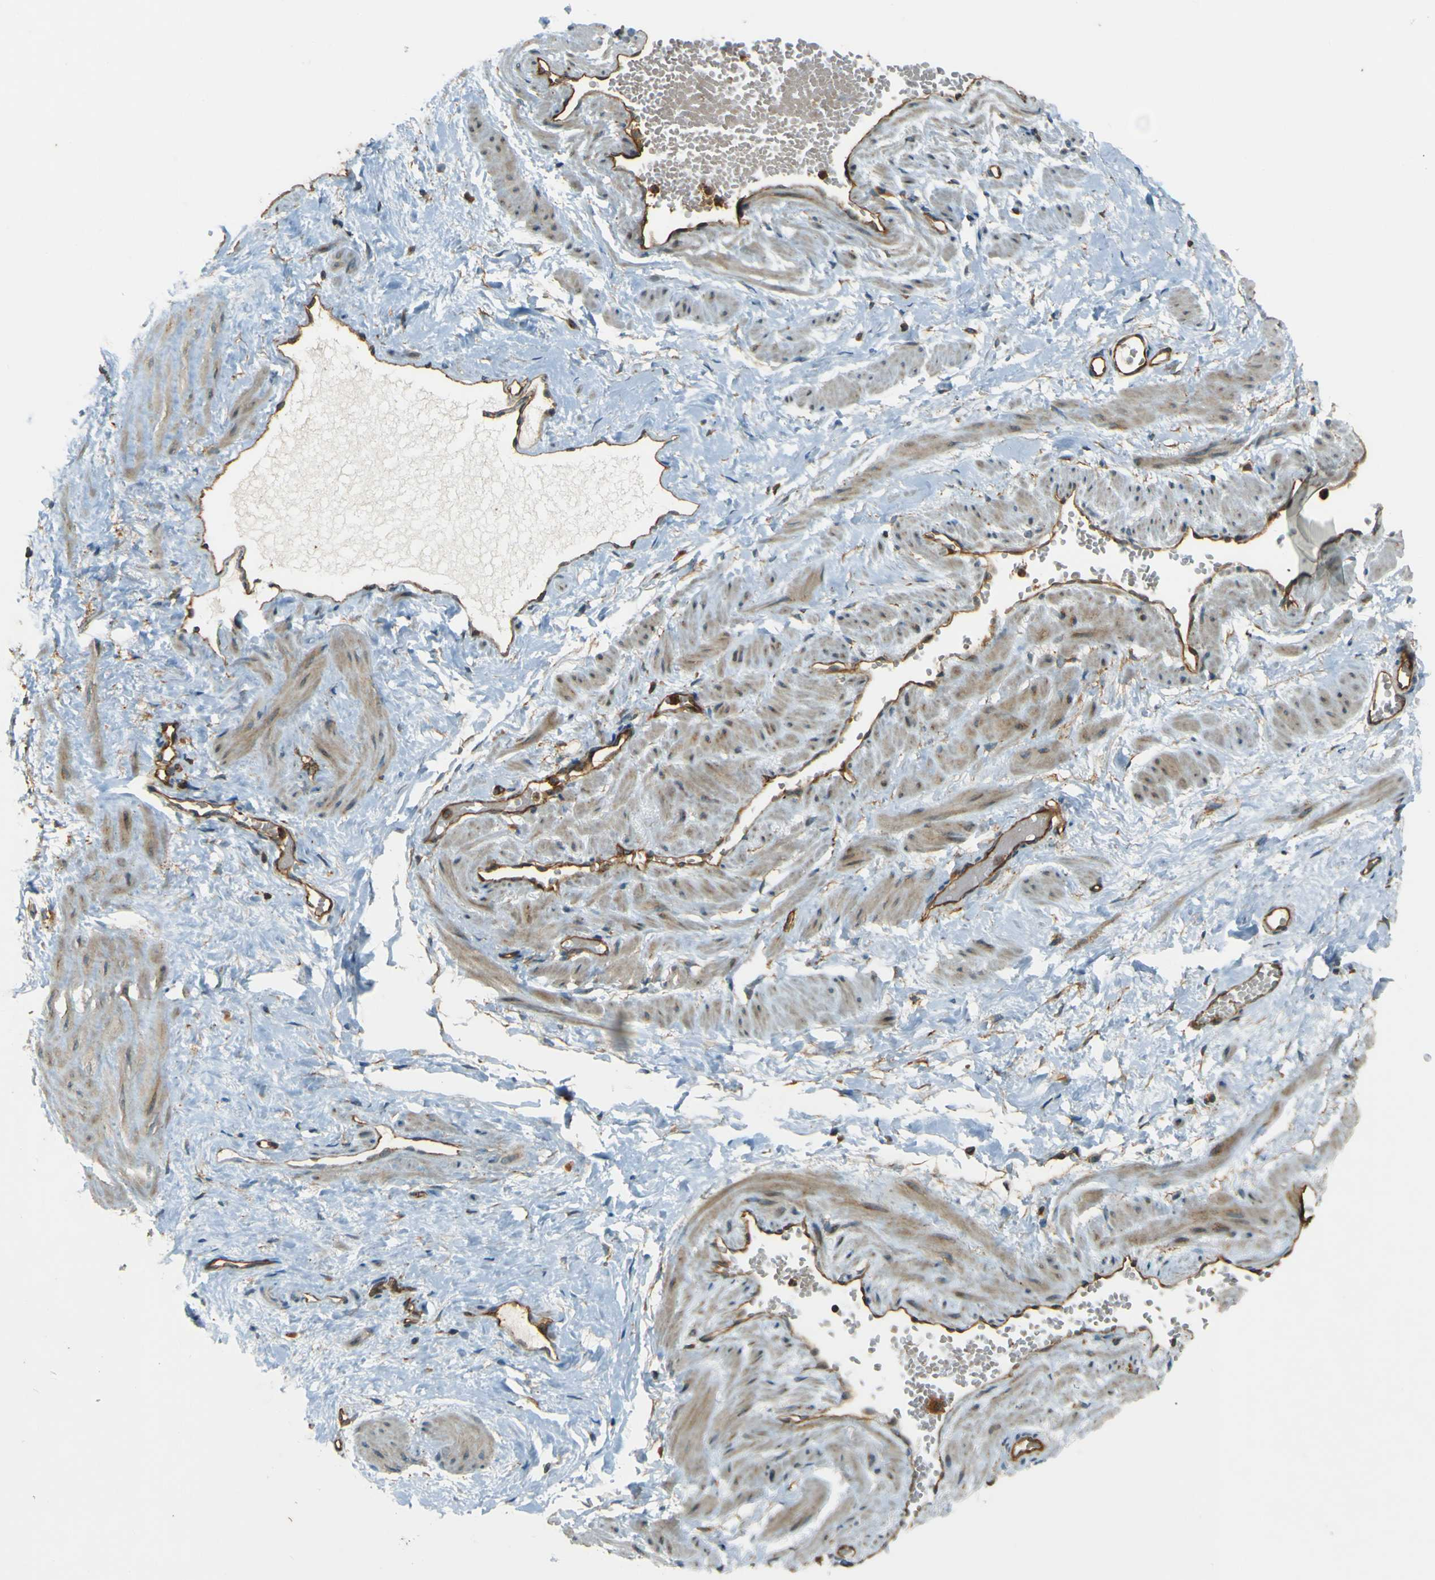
{"staining": {"intensity": "moderate", "quantity": "25%-75%", "location": "cytoplasmic/membranous"}, "tissue": "adipose tissue", "cell_type": "Adipocytes", "image_type": "normal", "snomed": [{"axis": "morphology", "description": "Normal tissue, NOS"}, {"axis": "topography", "description": "Soft tissue"}, {"axis": "topography", "description": "Vascular tissue"}], "caption": "Adipocytes show moderate cytoplasmic/membranous expression in approximately 25%-75% of cells in normal adipose tissue. (brown staining indicates protein expression, while blue staining denotes nuclei).", "gene": "DNAJC5", "patient": {"sex": "female", "age": 35}}